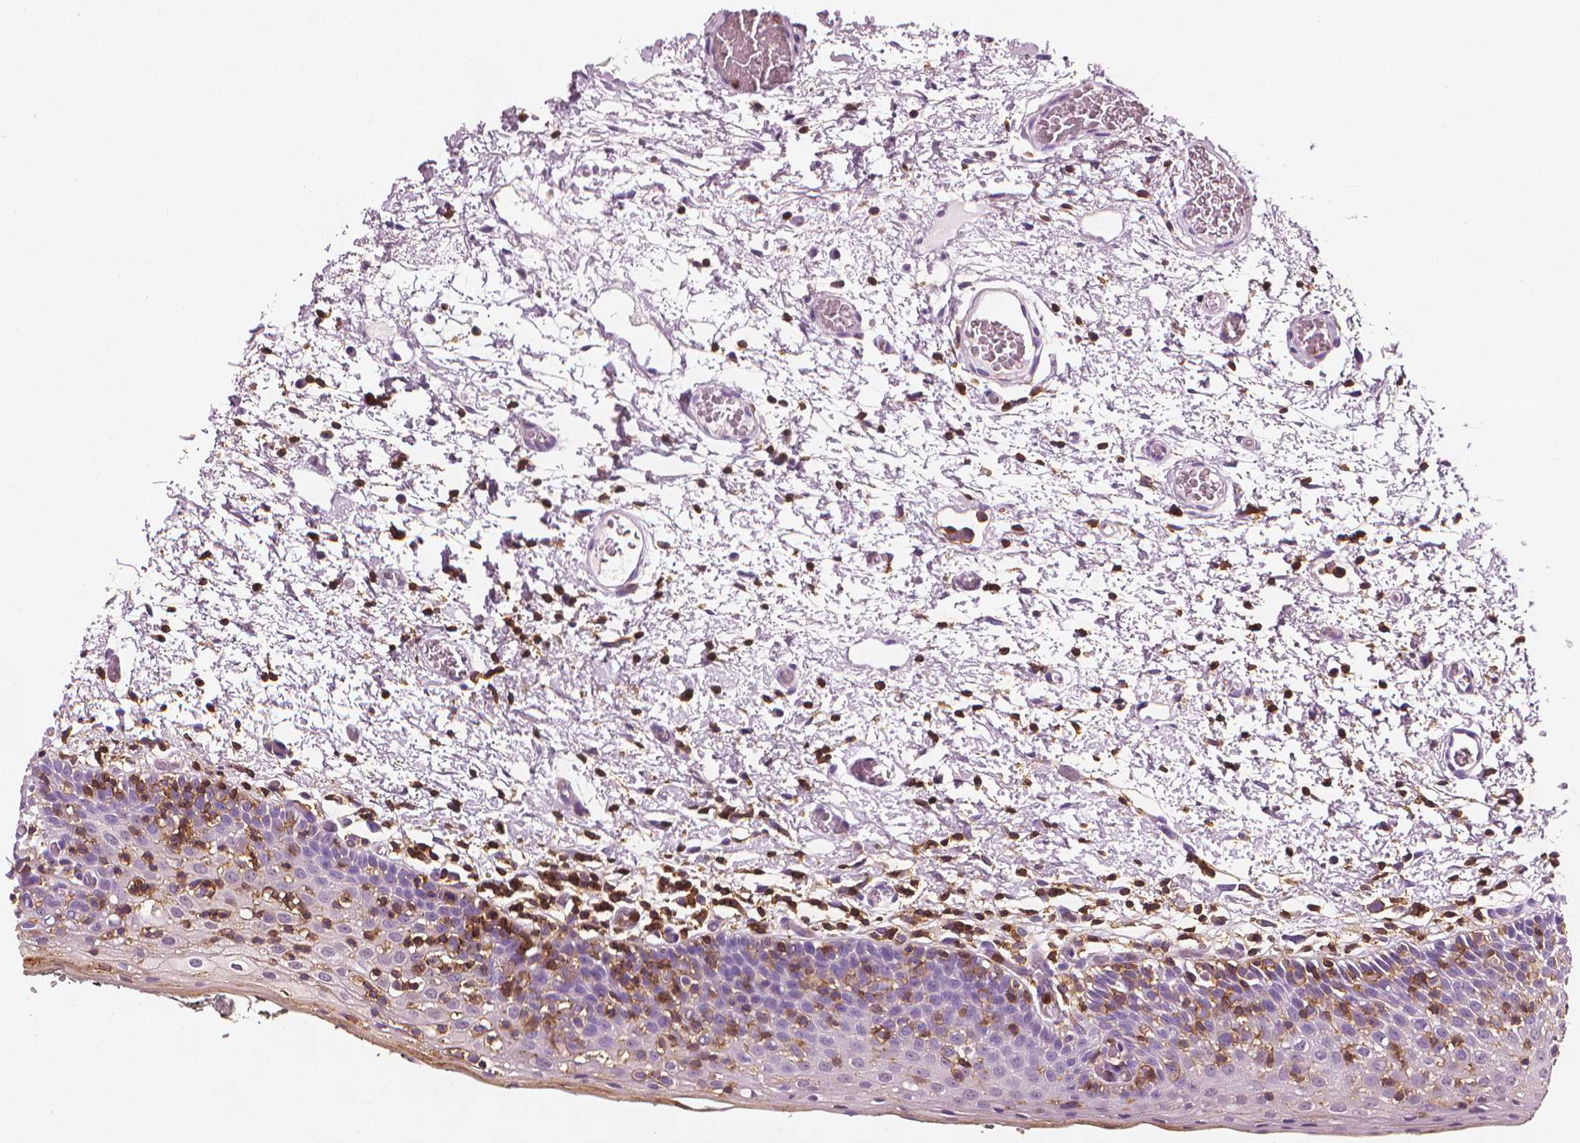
{"staining": {"intensity": "negative", "quantity": "none", "location": "none"}, "tissue": "oral mucosa", "cell_type": "Squamous epithelial cells", "image_type": "normal", "snomed": [{"axis": "morphology", "description": "Normal tissue, NOS"}, {"axis": "morphology", "description": "Squamous cell carcinoma, NOS"}, {"axis": "topography", "description": "Oral tissue"}, {"axis": "topography", "description": "Head-Neck"}], "caption": "An IHC photomicrograph of unremarkable oral mucosa is shown. There is no staining in squamous epithelial cells of oral mucosa.", "gene": "PTPRC", "patient": {"sex": "male", "age": 69}}